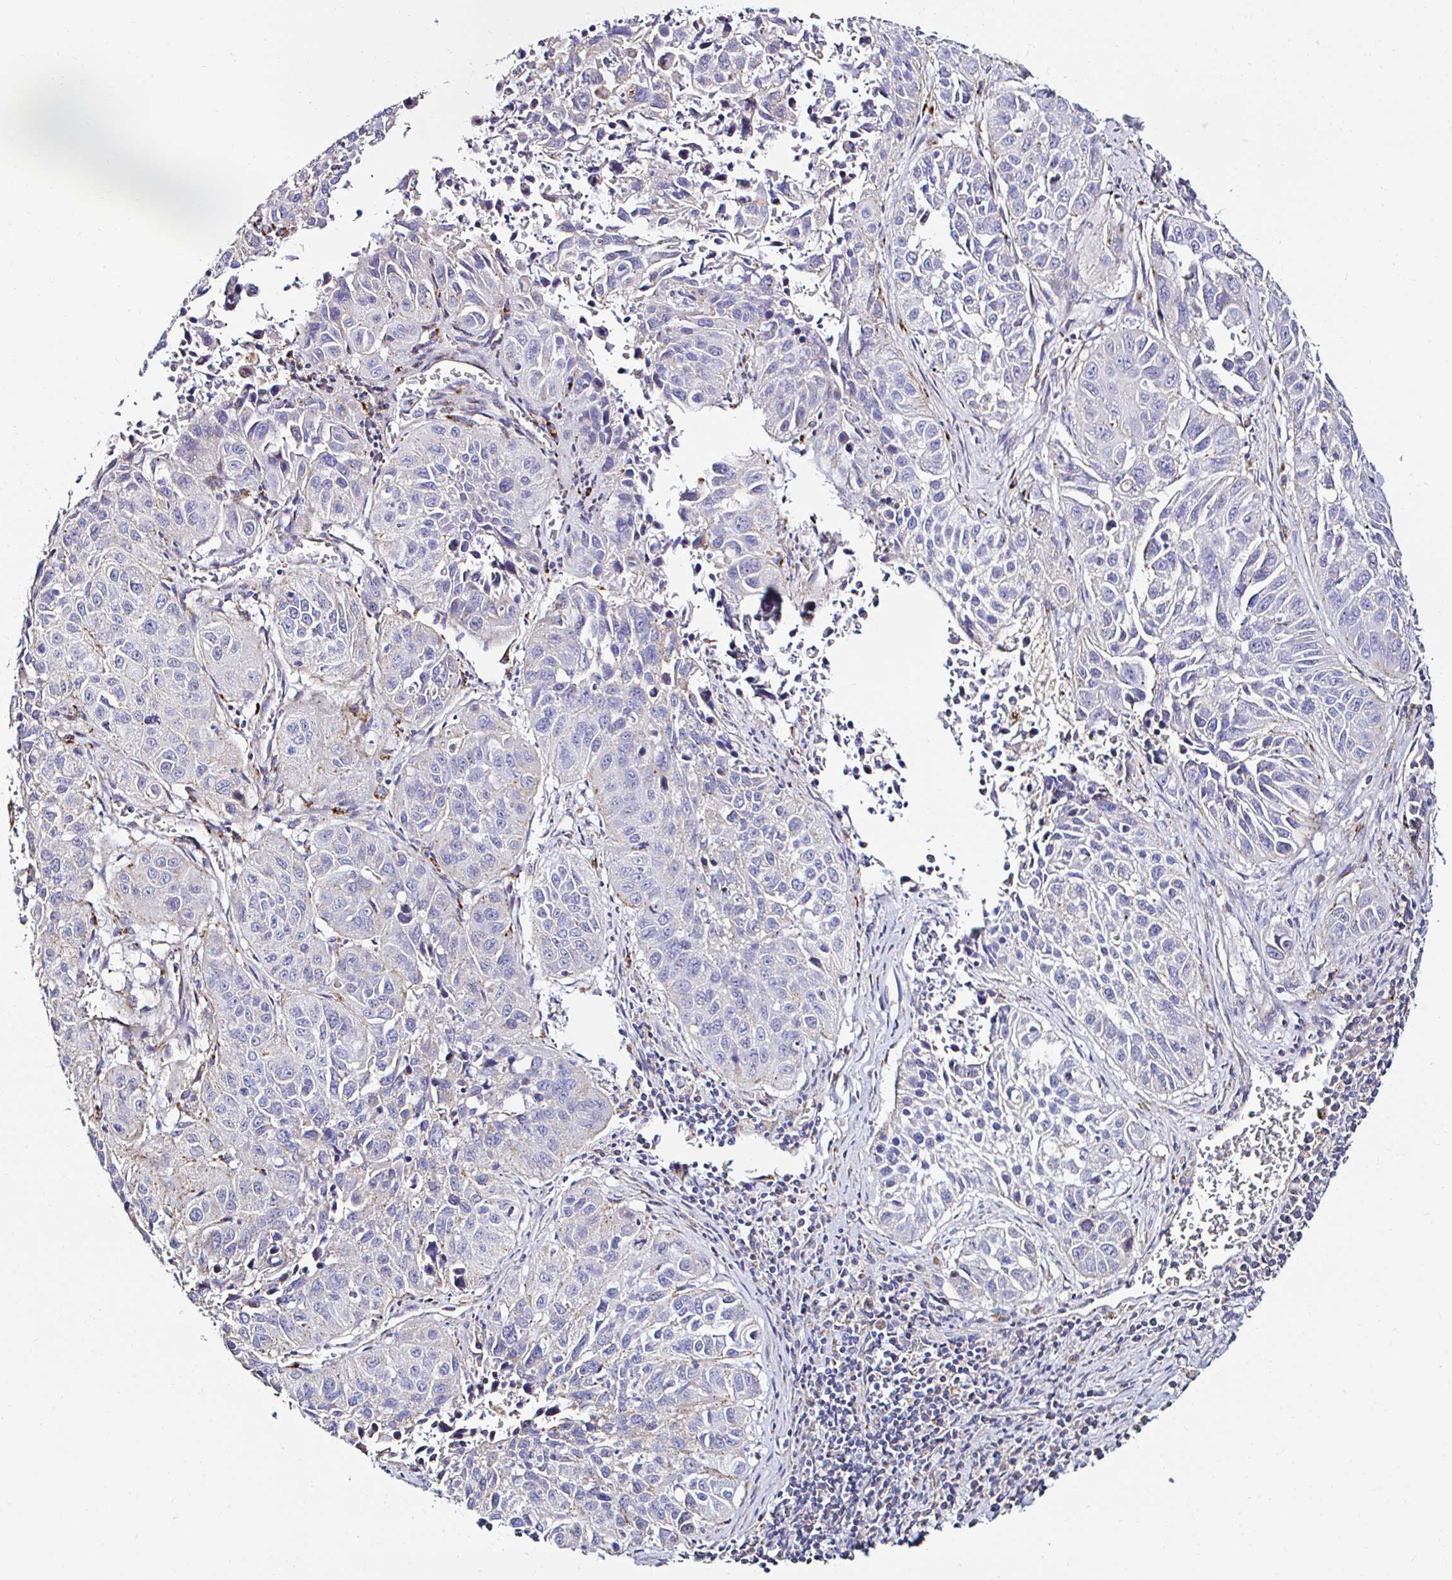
{"staining": {"intensity": "negative", "quantity": "none", "location": "none"}, "tissue": "lung cancer", "cell_type": "Tumor cells", "image_type": "cancer", "snomed": [{"axis": "morphology", "description": "Squamous cell carcinoma, NOS"}, {"axis": "topography", "description": "Lung"}], "caption": "Image shows no protein staining in tumor cells of lung squamous cell carcinoma tissue.", "gene": "GALNS", "patient": {"sex": "female", "age": 61}}